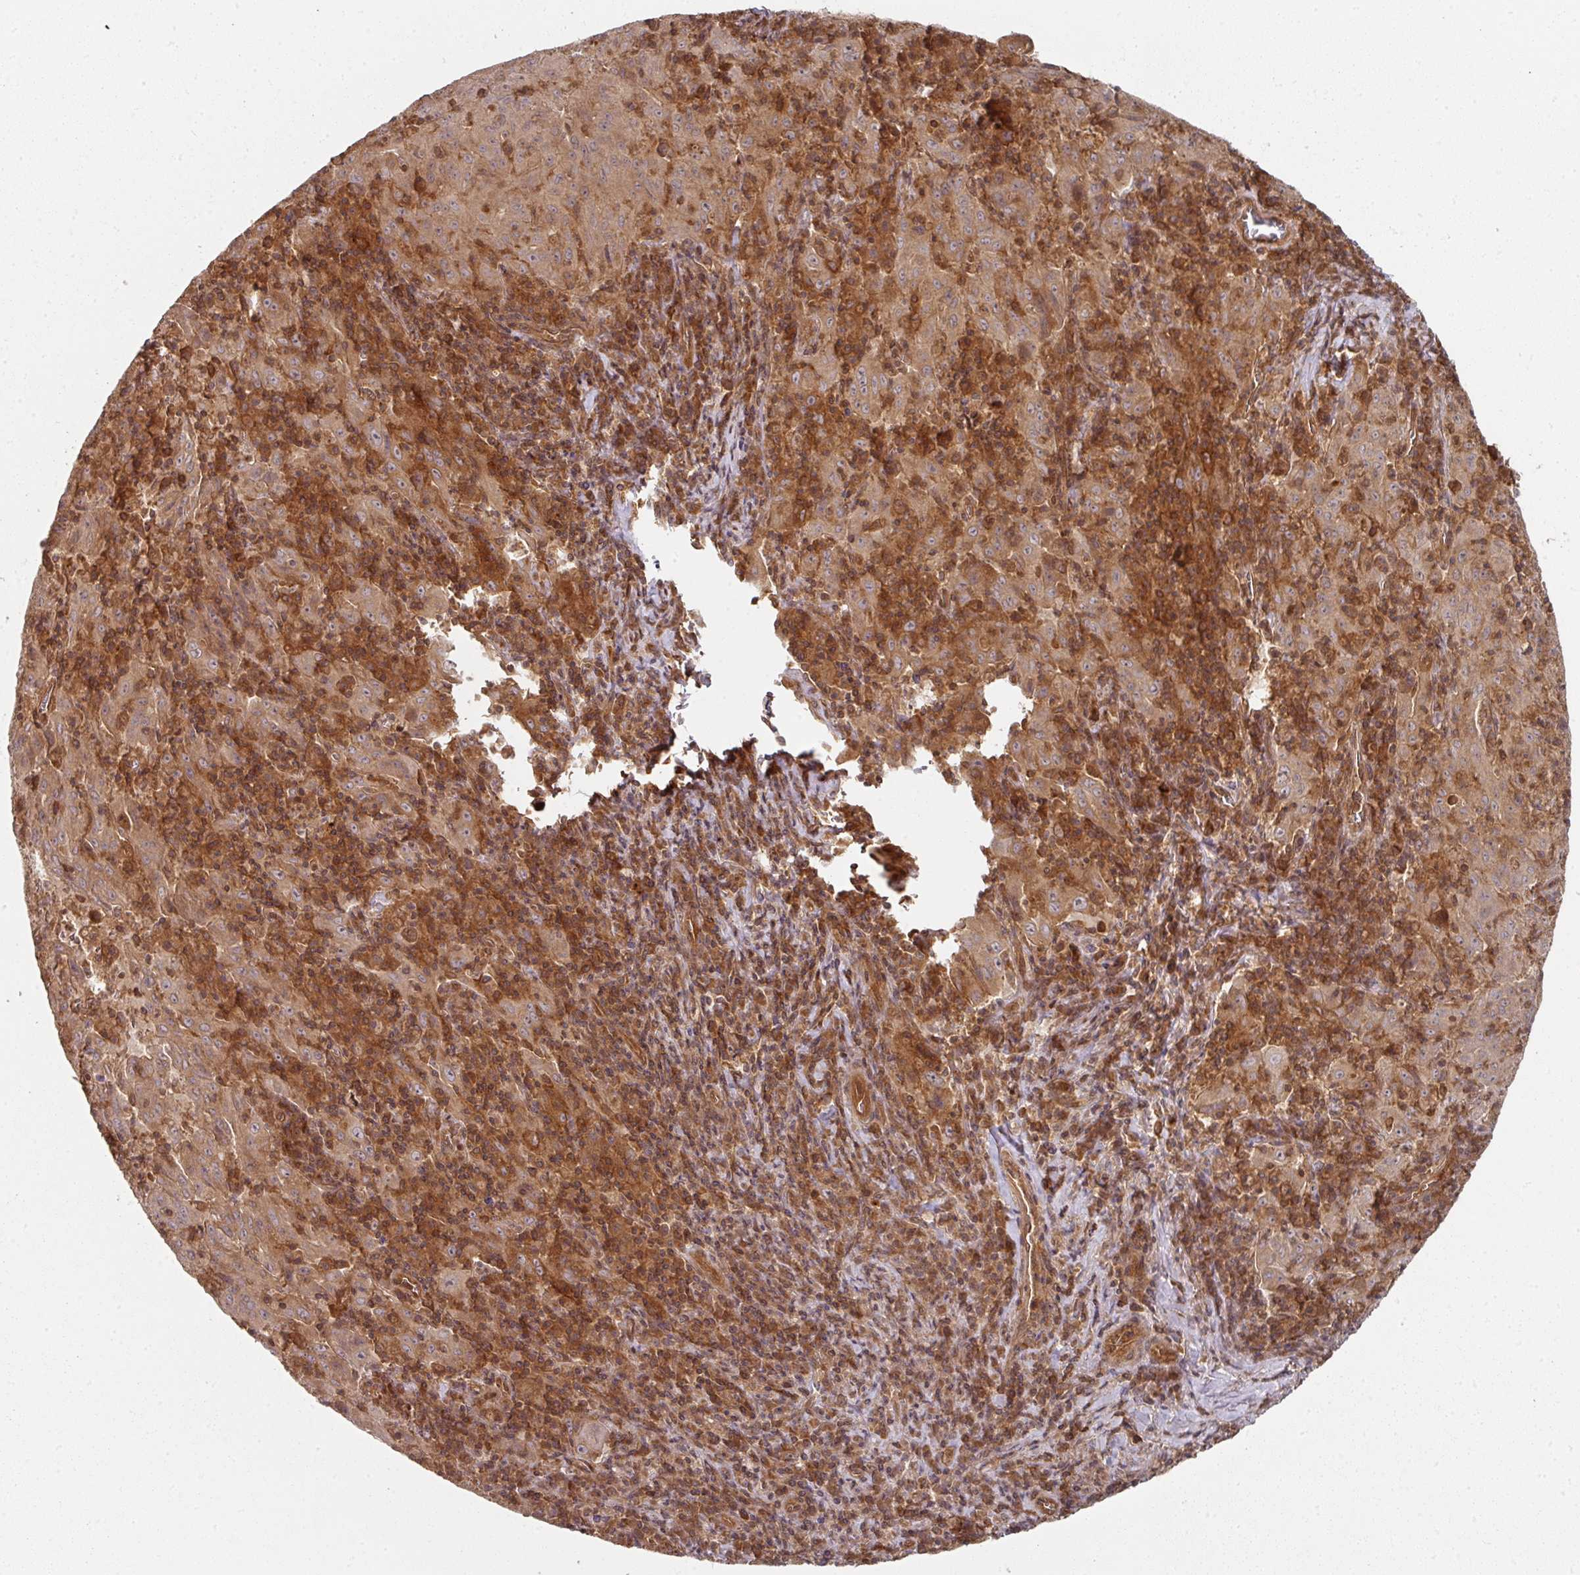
{"staining": {"intensity": "moderate", "quantity": ">75%", "location": "cytoplasmic/membranous"}, "tissue": "pancreatic cancer", "cell_type": "Tumor cells", "image_type": "cancer", "snomed": [{"axis": "morphology", "description": "Adenocarcinoma, NOS"}, {"axis": "topography", "description": "Pancreas"}], "caption": "Brown immunohistochemical staining in human pancreatic cancer (adenocarcinoma) shows moderate cytoplasmic/membranous staining in approximately >75% of tumor cells.", "gene": "EIF4EBP2", "patient": {"sex": "male", "age": 63}}